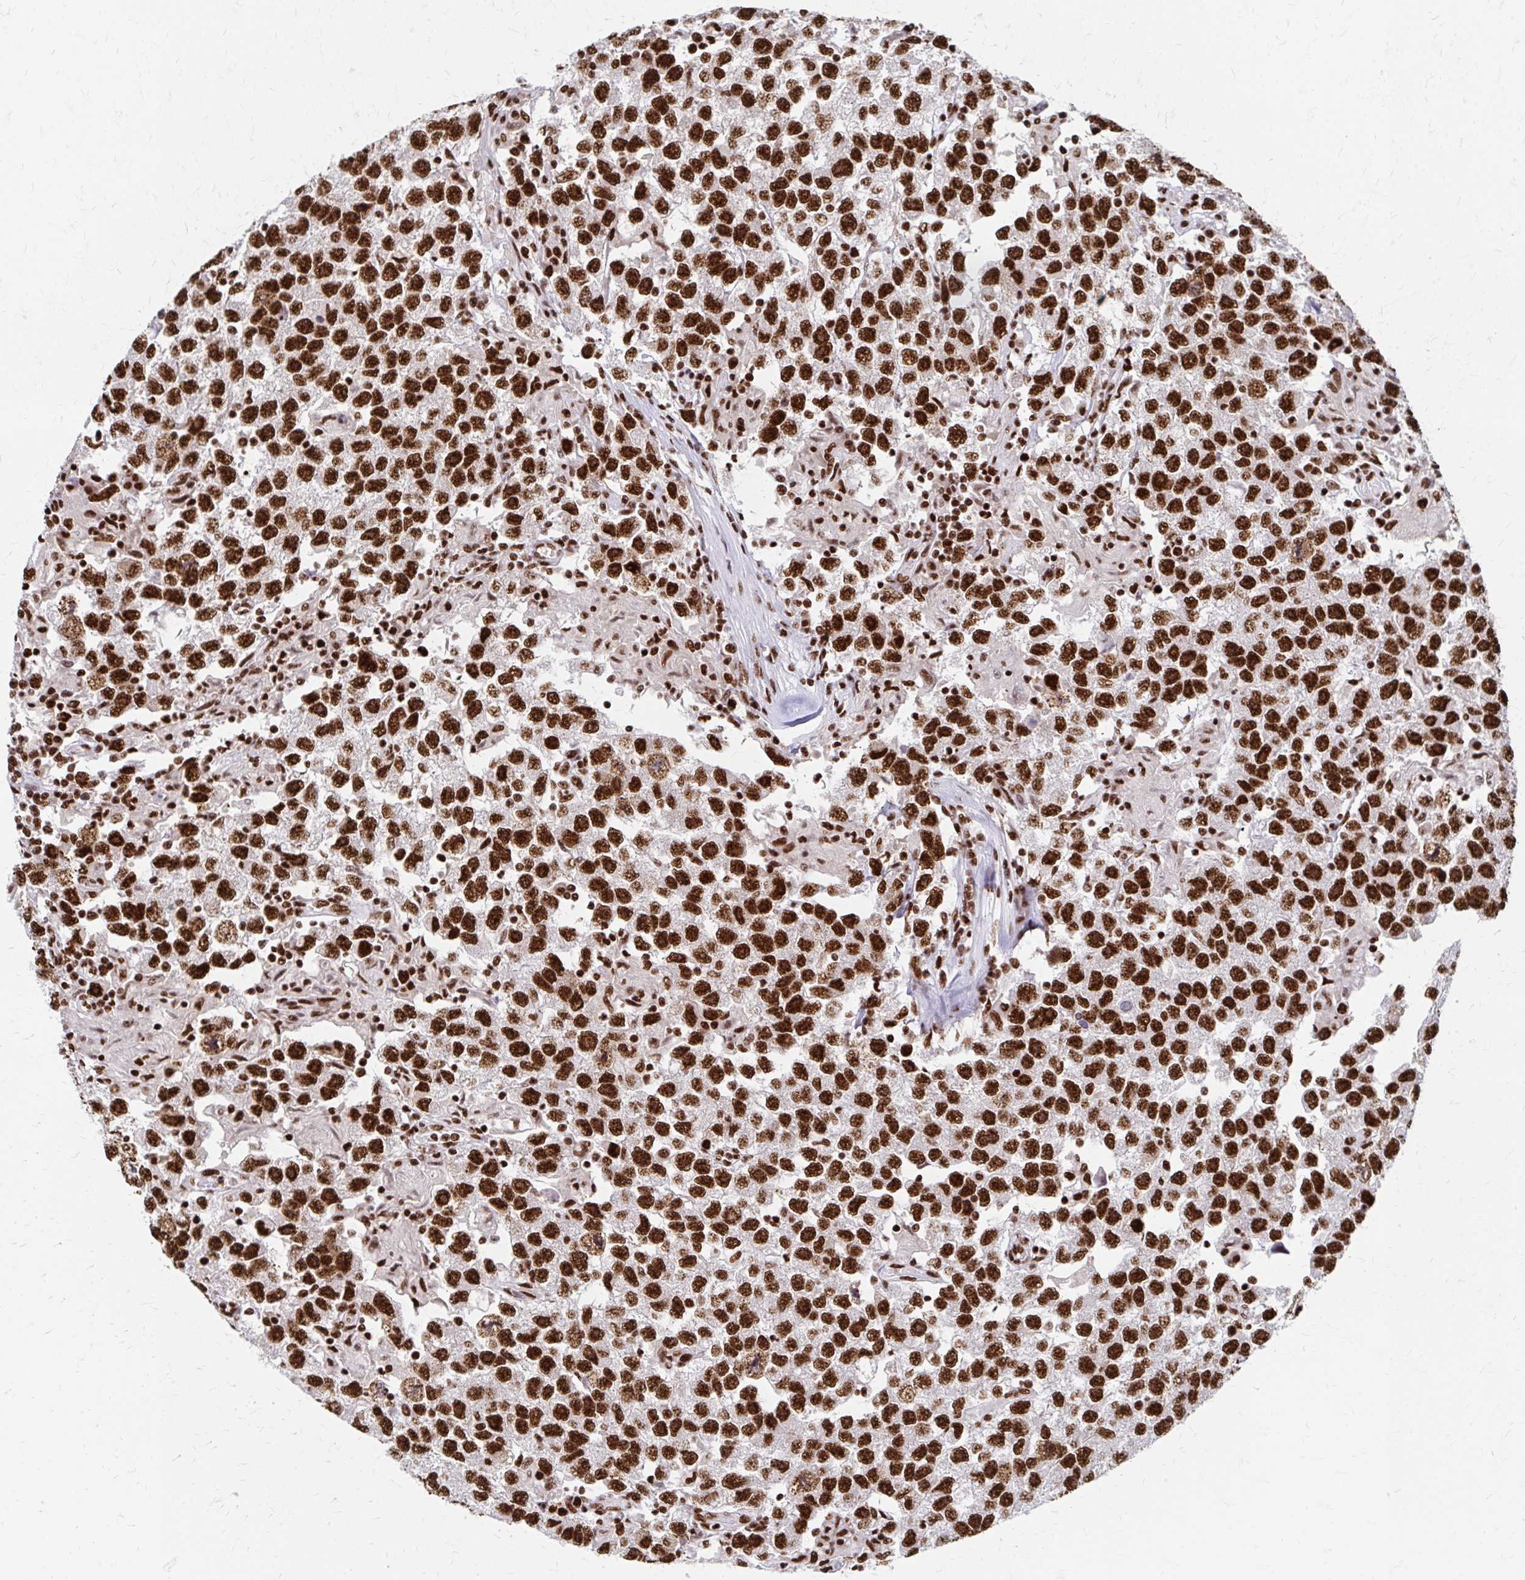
{"staining": {"intensity": "strong", "quantity": ">75%", "location": "nuclear"}, "tissue": "testis cancer", "cell_type": "Tumor cells", "image_type": "cancer", "snomed": [{"axis": "morphology", "description": "Seminoma, NOS"}, {"axis": "topography", "description": "Testis"}], "caption": "About >75% of tumor cells in seminoma (testis) display strong nuclear protein staining as visualized by brown immunohistochemical staining.", "gene": "CNKSR3", "patient": {"sex": "male", "age": 26}}